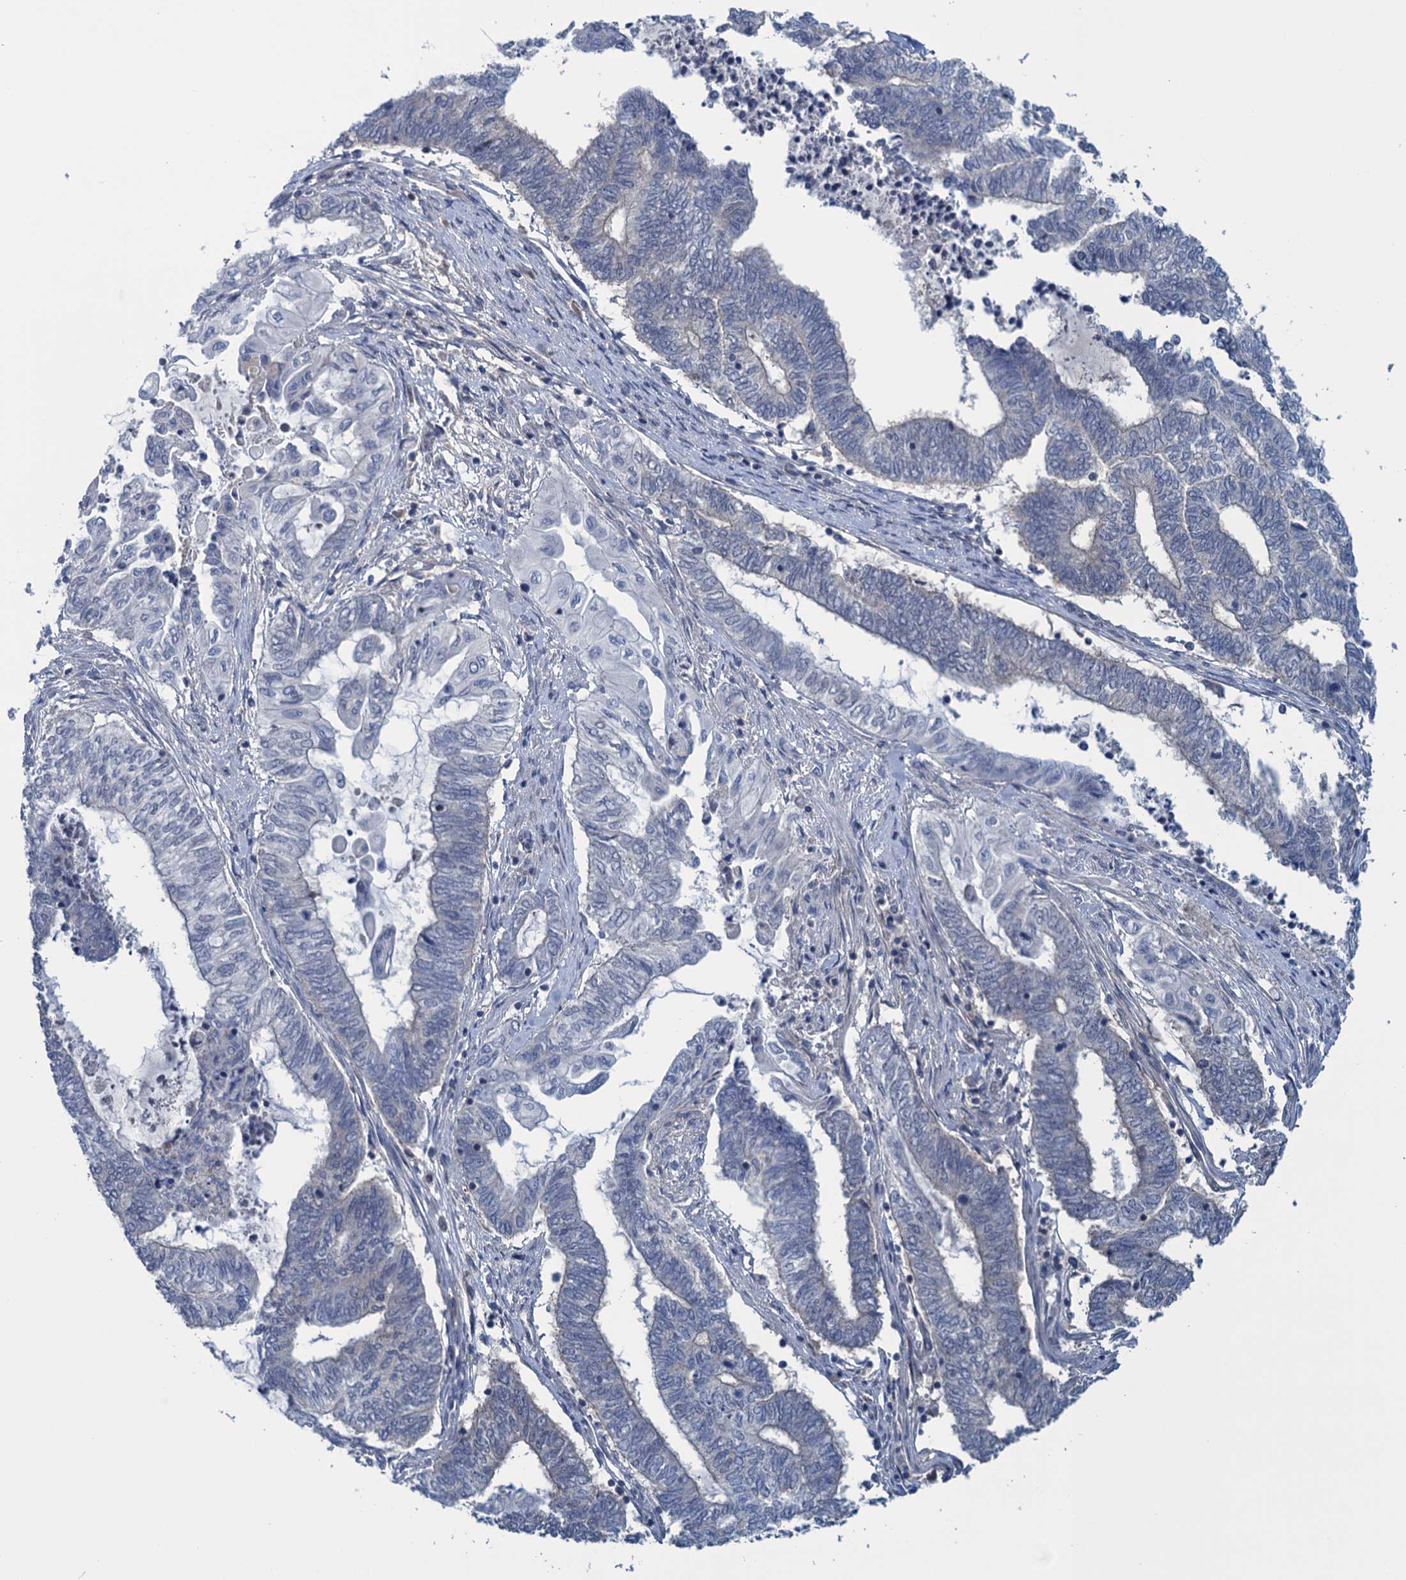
{"staining": {"intensity": "negative", "quantity": "none", "location": "none"}, "tissue": "endometrial cancer", "cell_type": "Tumor cells", "image_type": "cancer", "snomed": [{"axis": "morphology", "description": "Adenocarcinoma, NOS"}, {"axis": "topography", "description": "Uterus"}, {"axis": "topography", "description": "Endometrium"}], "caption": "Protein analysis of endometrial adenocarcinoma exhibits no significant expression in tumor cells.", "gene": "SAE1", "patient": {"sex": "female", "age": 70}}